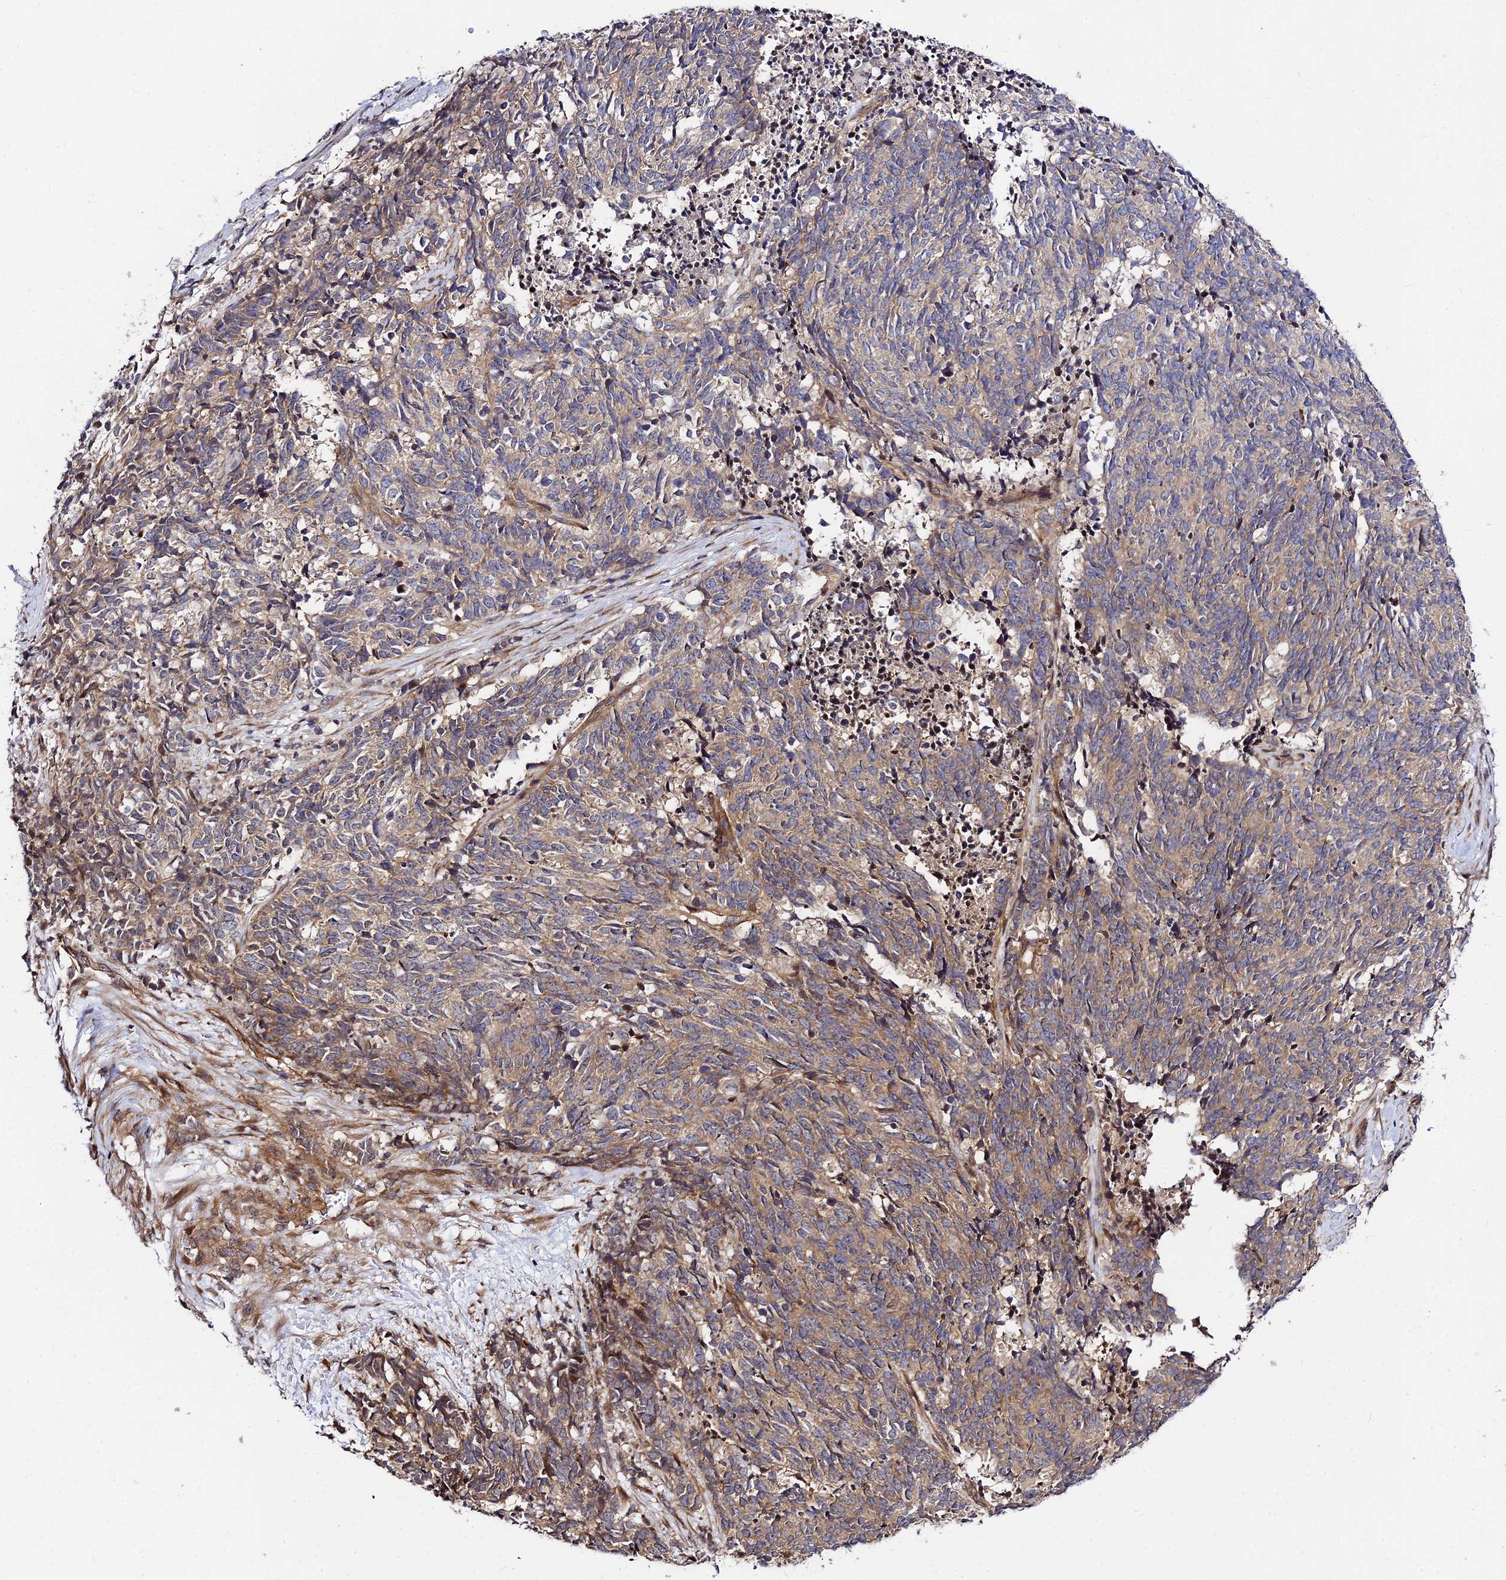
{"staining": {"intensity": "moderate", "quantity": ">75%", "location": "cytoplasmic/membranous"}, "tissue": "cervical cancer", "cell_type": "Tumor cells", "image_type": "cancer", "snomed": [{"axis": "morphology", "description": "Squamous cell carcinoma, NOS"}, {"axis": "topography", "description": "Cervix"}], "caption": "Immunohistochemistry image of human squamous cell carcinoma (cervical) stained for a protein (brown), which shows medium levels of moderate cytoplasmic/membranous expression in approximately >75% of tumor cells.", "gene": "SMG6", "patient": {"sex": "female", "age": 29}}